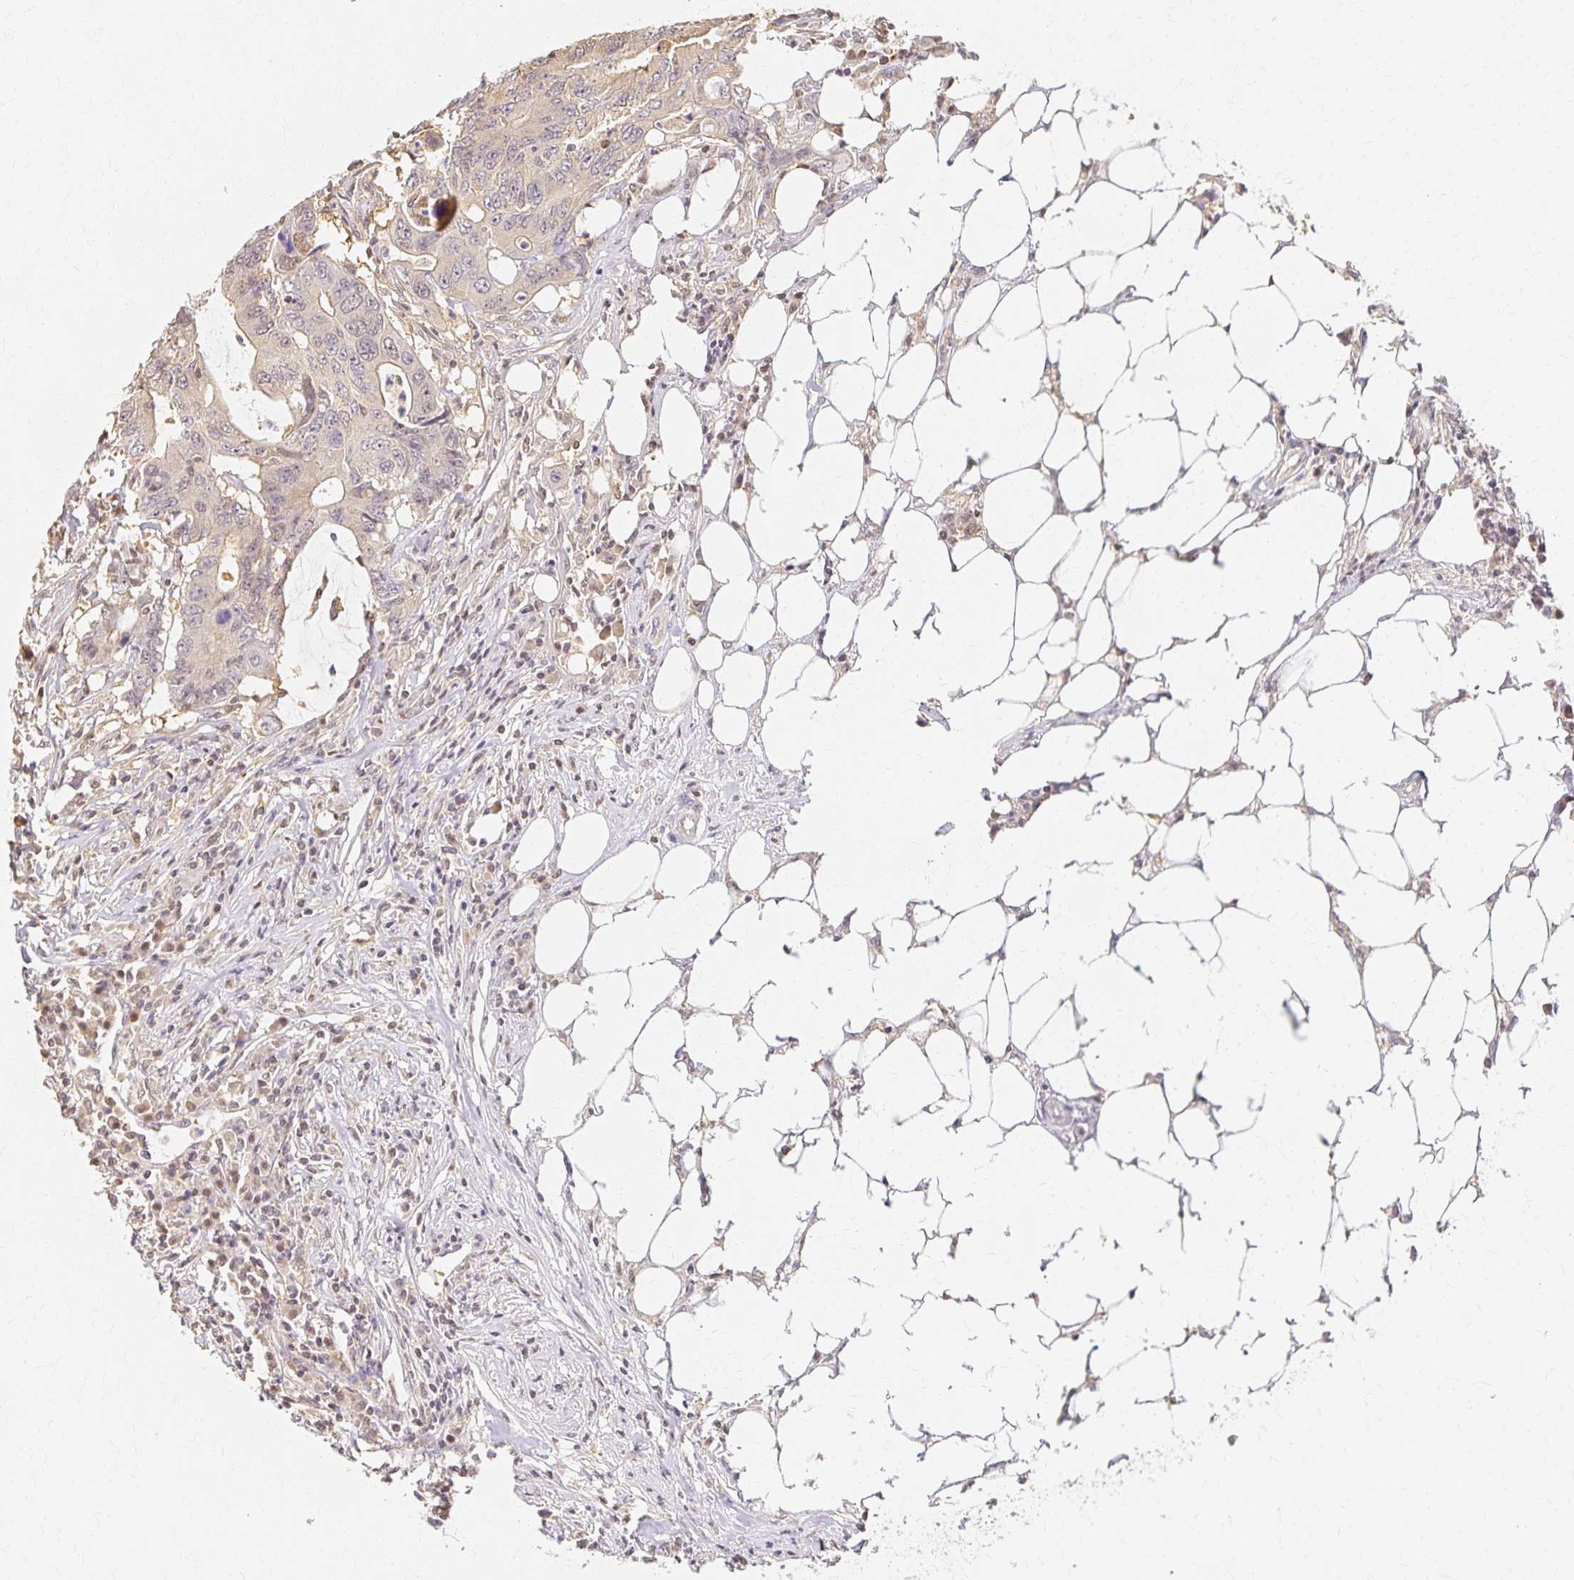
{"staining": {"intensity": "negative", "quantity": "none", "location": "none"}, "tissue": "colorectal cancer", "cell_type": "Tumor cells", "image_type": "cancer", "snomed": [{"axis": "morphology", "description": "Adenocarcinoma, NOS"}, {"axis": "topography", "description": "Colon"}], "caption": "Immunohistochemistry (IHC) image of neoplastic tissue: colorectal cancer stained with DAB (3,3'-diaminobenzidine) demonstrates no significant protein positivity in tumor cells.", "gene": "AZGP1", "patient": {"sex": "male", "age": 71}}